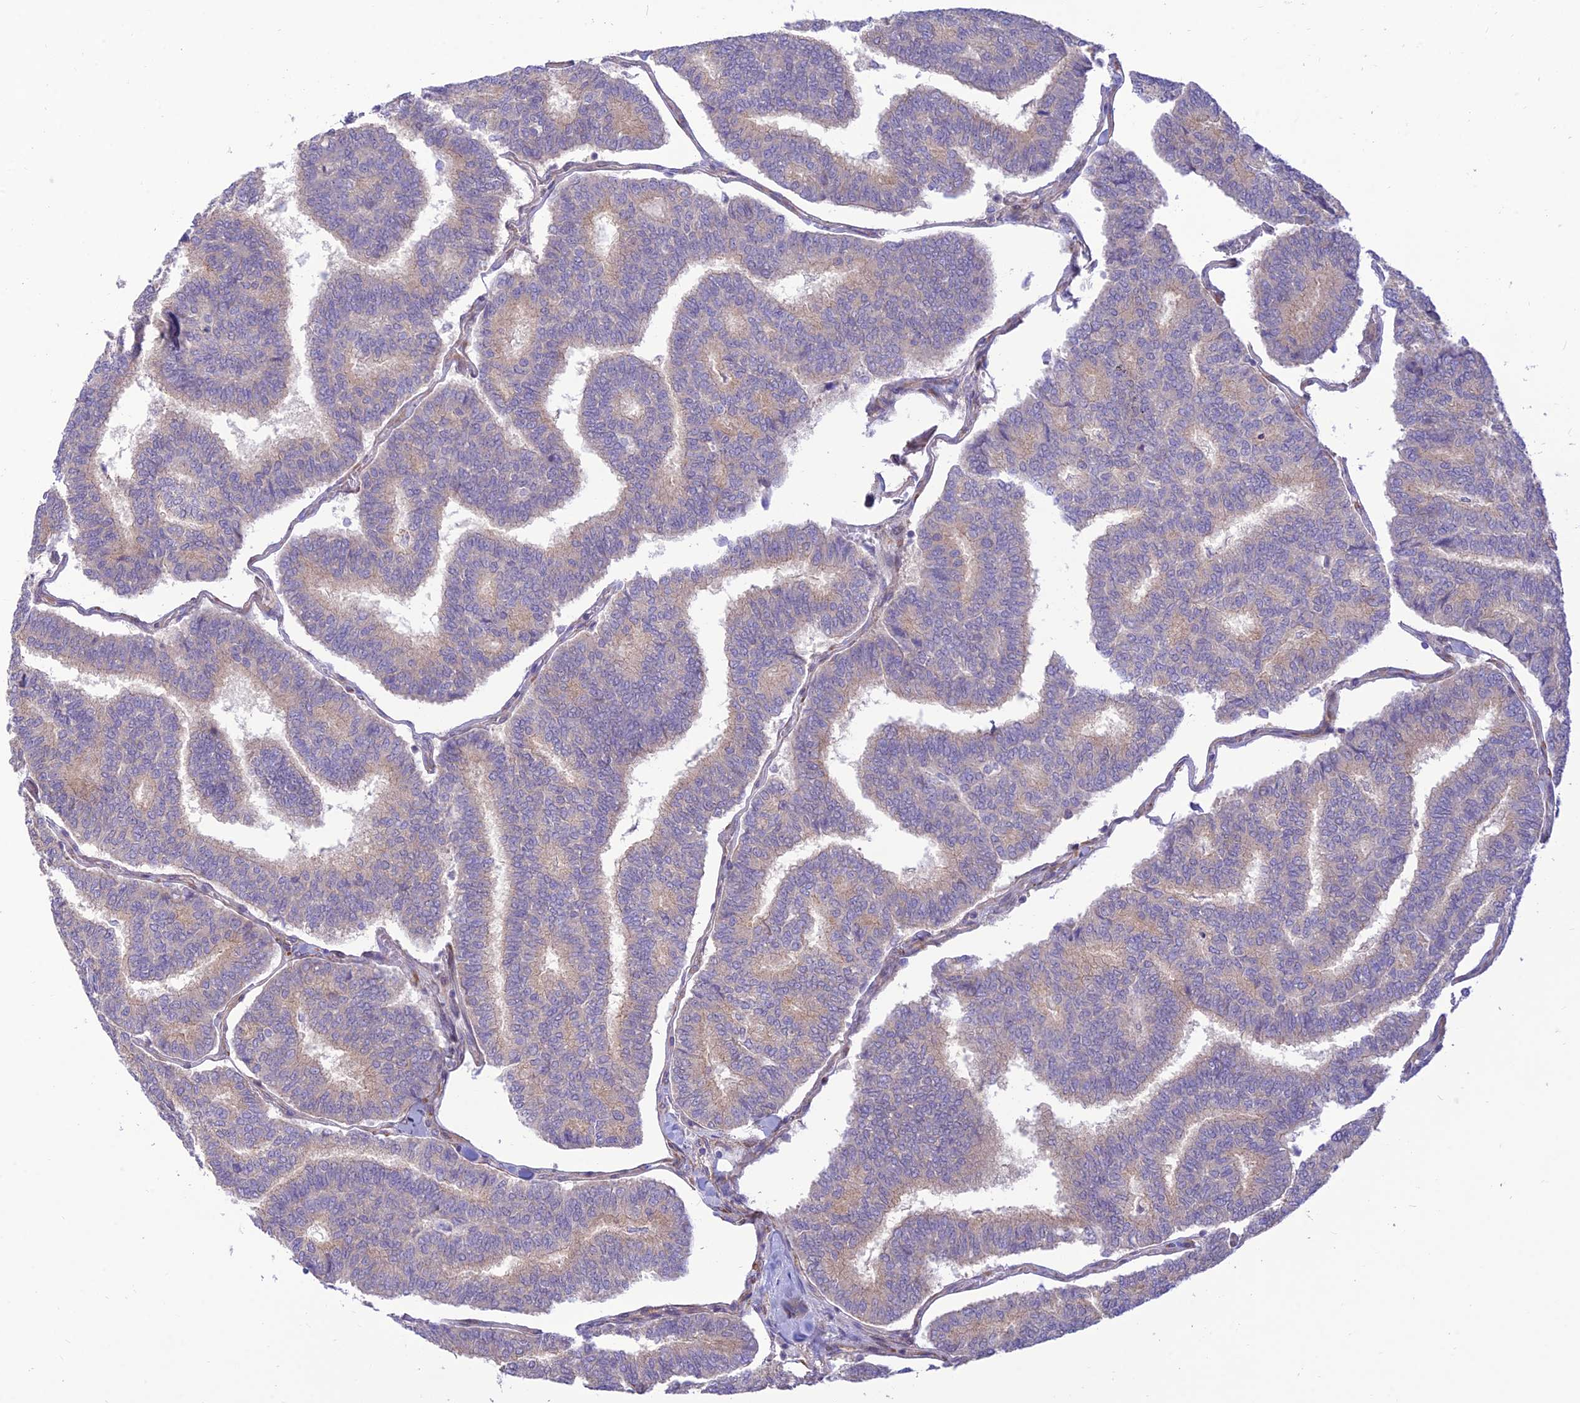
{"staining": {"intensity": "weak", "quantity": "<25%", "location": "cytoplasmic/membranous"}, "tissue": "thyroid cancer", "cell_type": "Tumor cells", "image_type": "cancer", "snomed": [{"axis": "morphology", "description": "Papillary adenocarcinoma, NOS"}, {"axis": "topography", "description": "Thyroid gland"}], "caption": "Photomicrograph shows no protein expression in tumor cells of thyroid cancer (papillary adenocarcinoma) tissue.", "gene": "KCNAB1", "patient": {"sex": "female", "age": 35}}